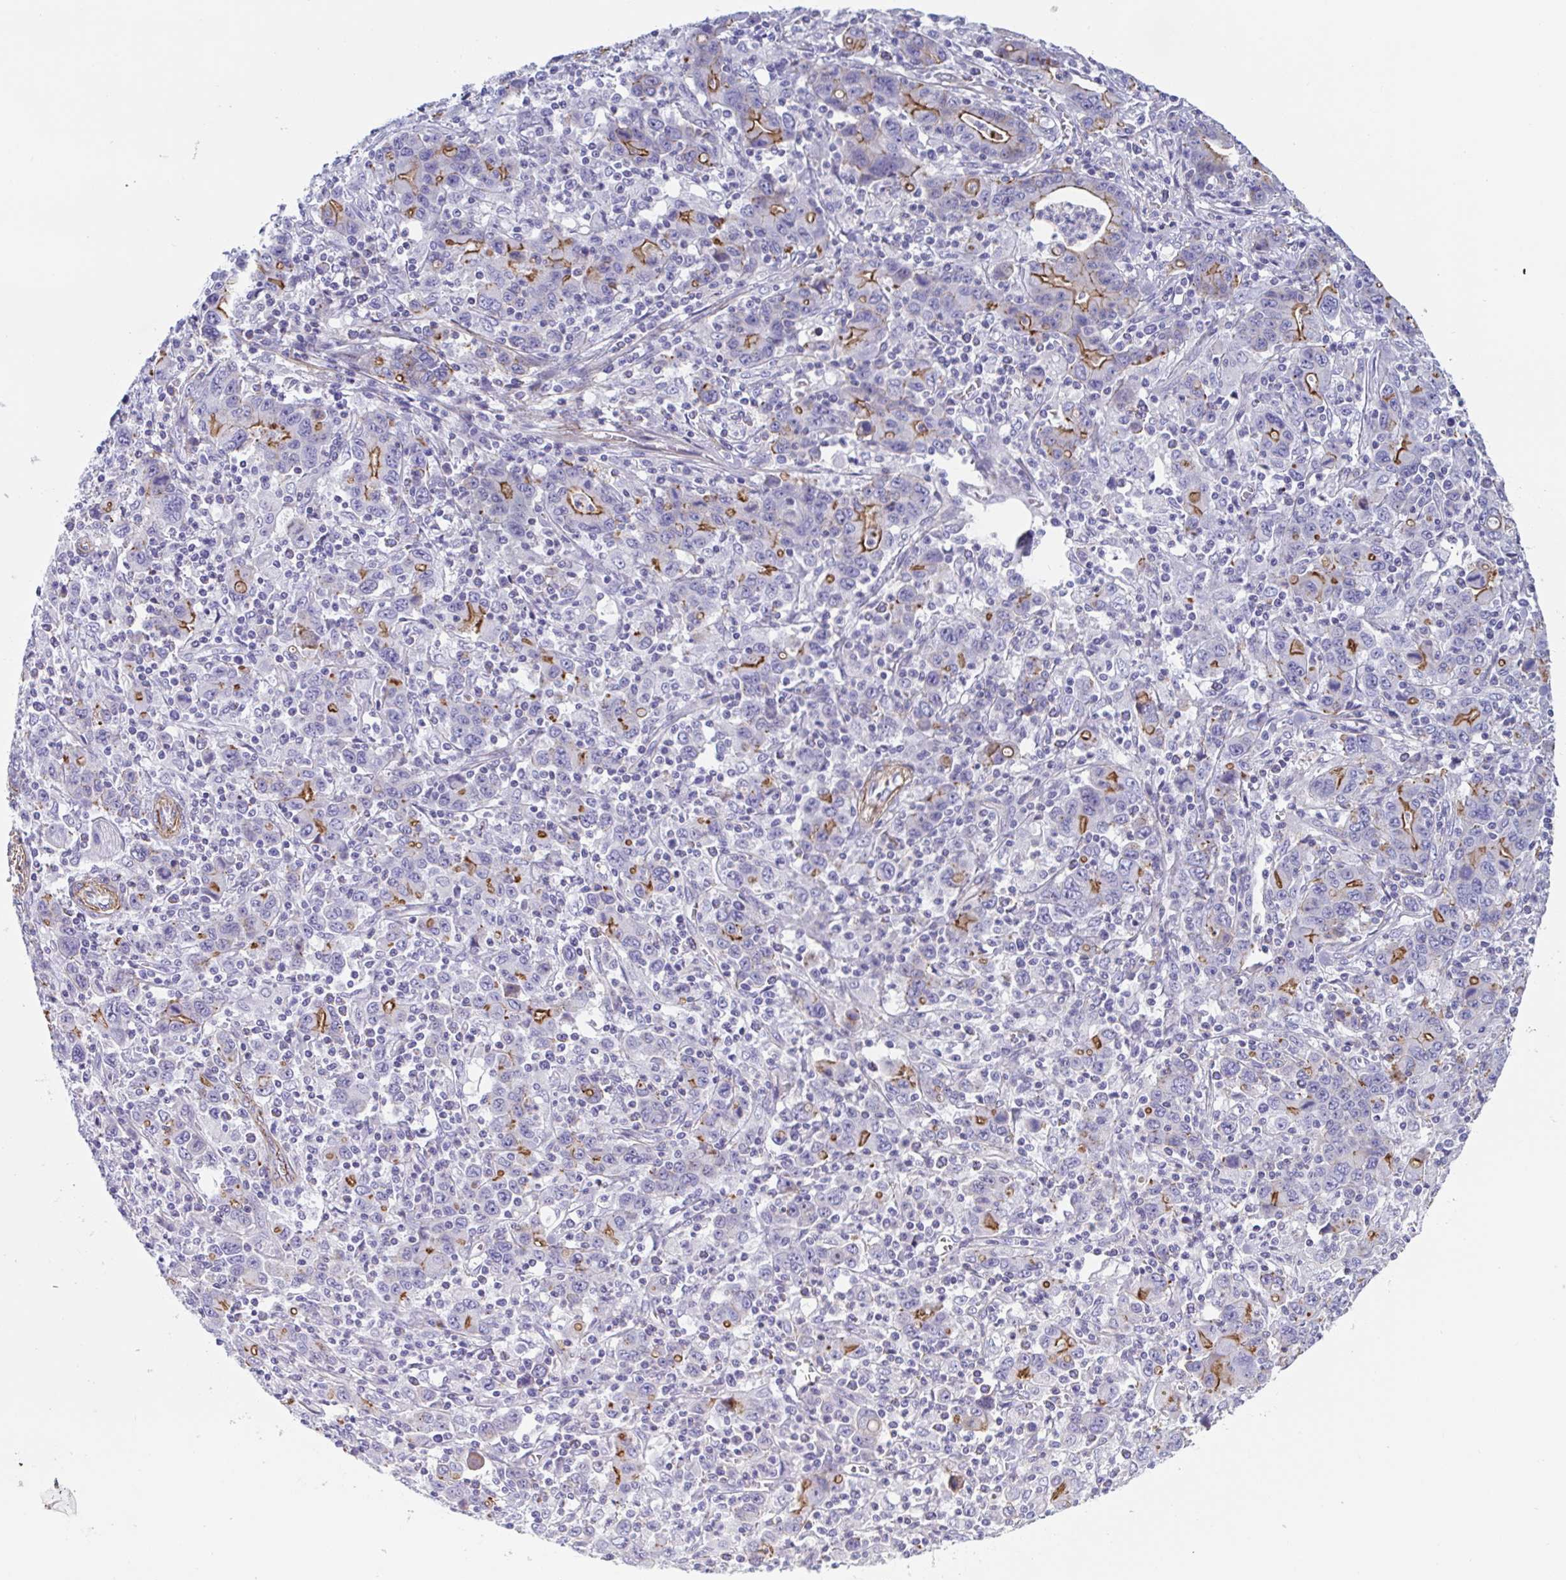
{"staining": {"intensity": "moderate", "quantity": "<25%", "location": "cytoplasmic/membranous"}, "tissue": "stomach cancer", "cell_type": "Tumor cells", "image_type": "cancer", "snomed": [{"axis": "morphology", "description": "Adenocarcinoma, NOS"}, {"axis": "topography", "description": "Stomach, upper"}], "caption": "Protein expression analysis of human stomach adenocarcinoma reveals moderate cytoplasmic/membranous positivity in approximately <25% of tumor cells.", "gene": "TRAM2", "patient": {"sex": "male", "age": 69}}